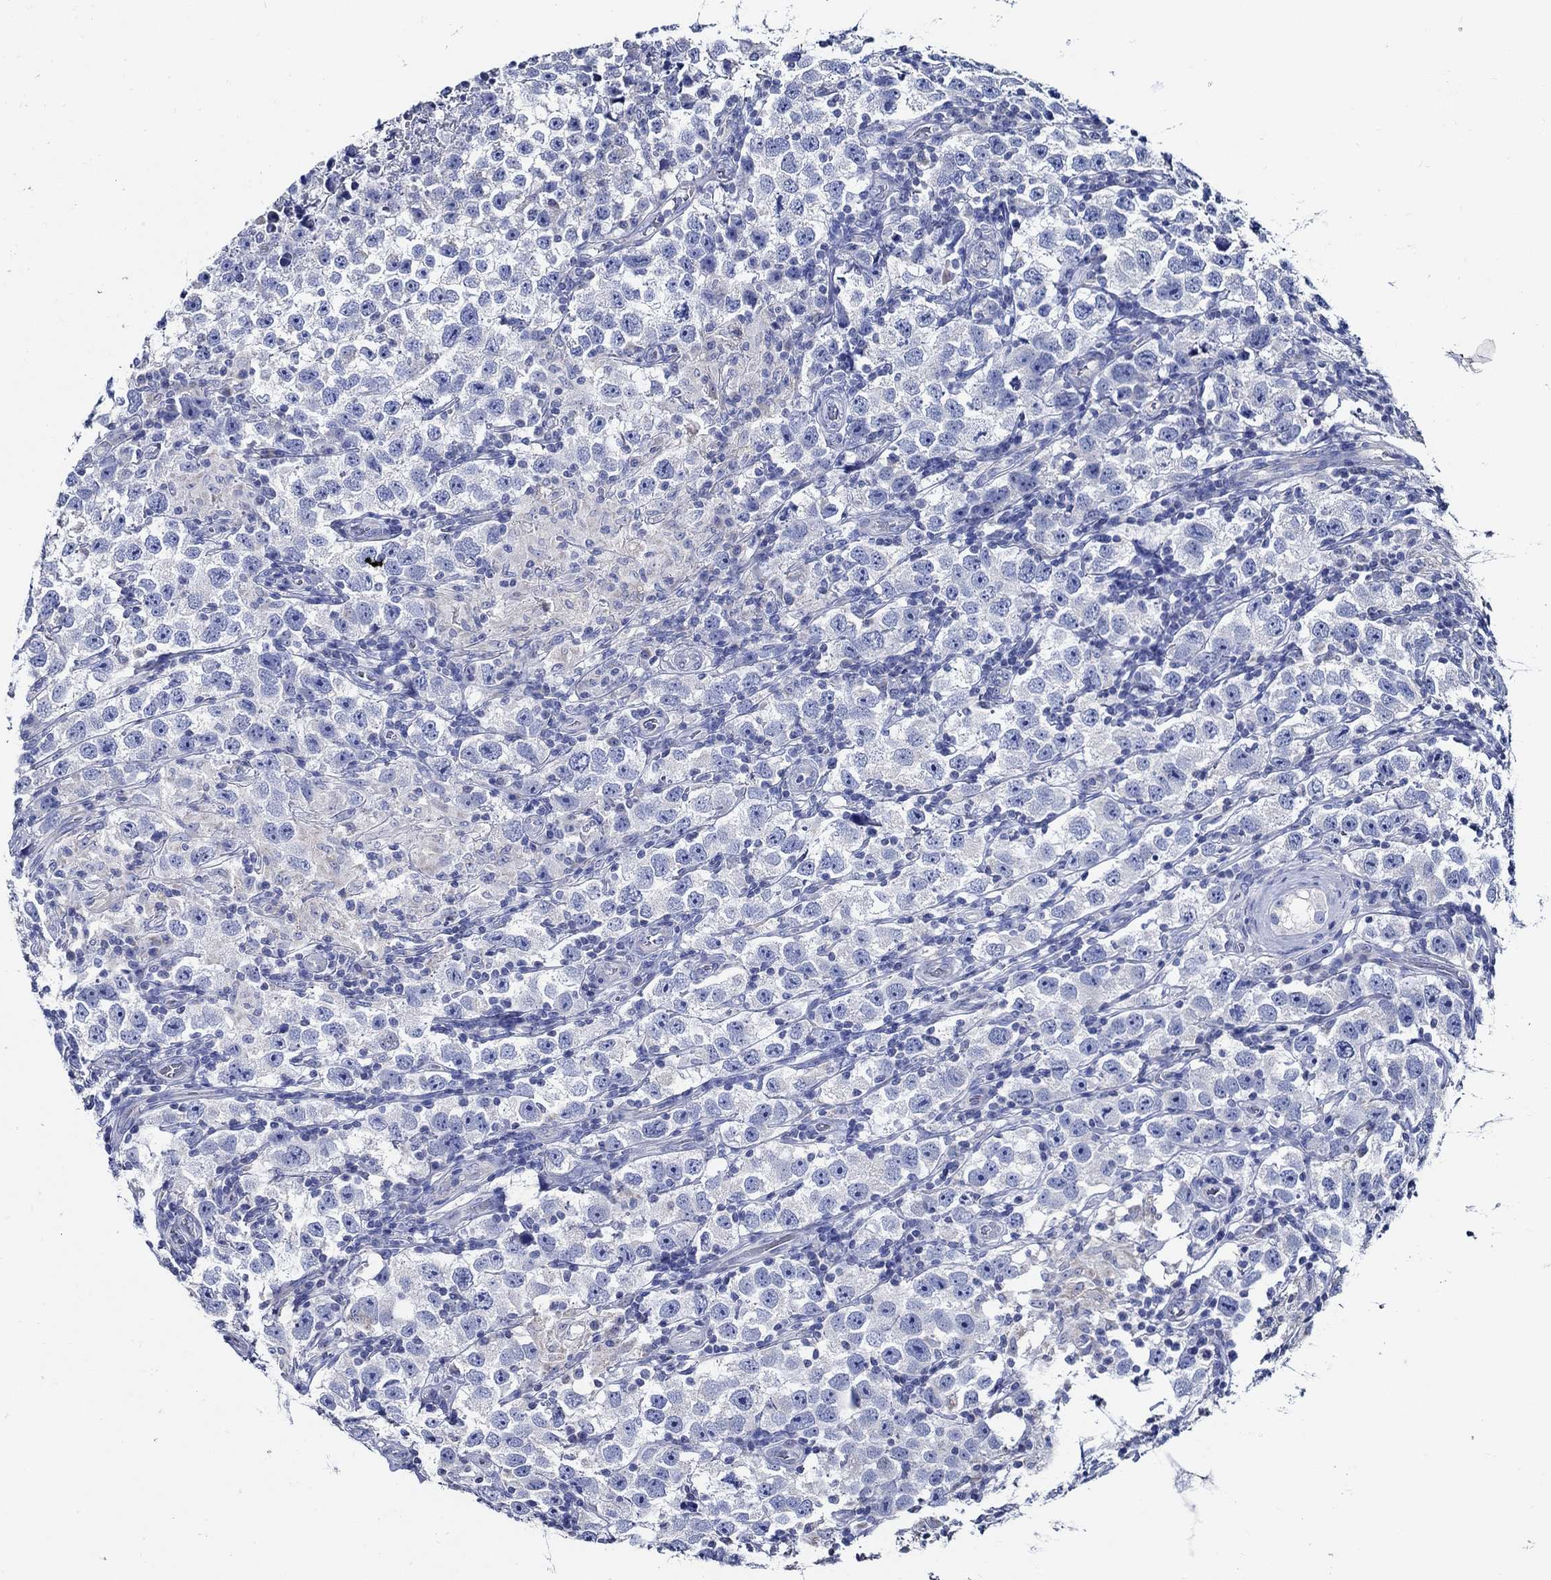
{"staining": {"intensity": "negative", "quantity": "none", "location": "none"}, "tissue": "testis cancer", "cell_type": "Tumor cells", "image_type": "cancer", "snomed": [{"axis": "morphology", "description": "Seminoma, NOS"}, {"axis": "topography", "description": "Testis"}], "caption": "High magnification brightfield microscopy of testis cancer (seminoma) stained with DAB (brown) and counterstained with hematoxylin (blue): tumor cells show no significant expression.", "gene": "SKOR1", "patient": {"sex": "male", "age": 26}}